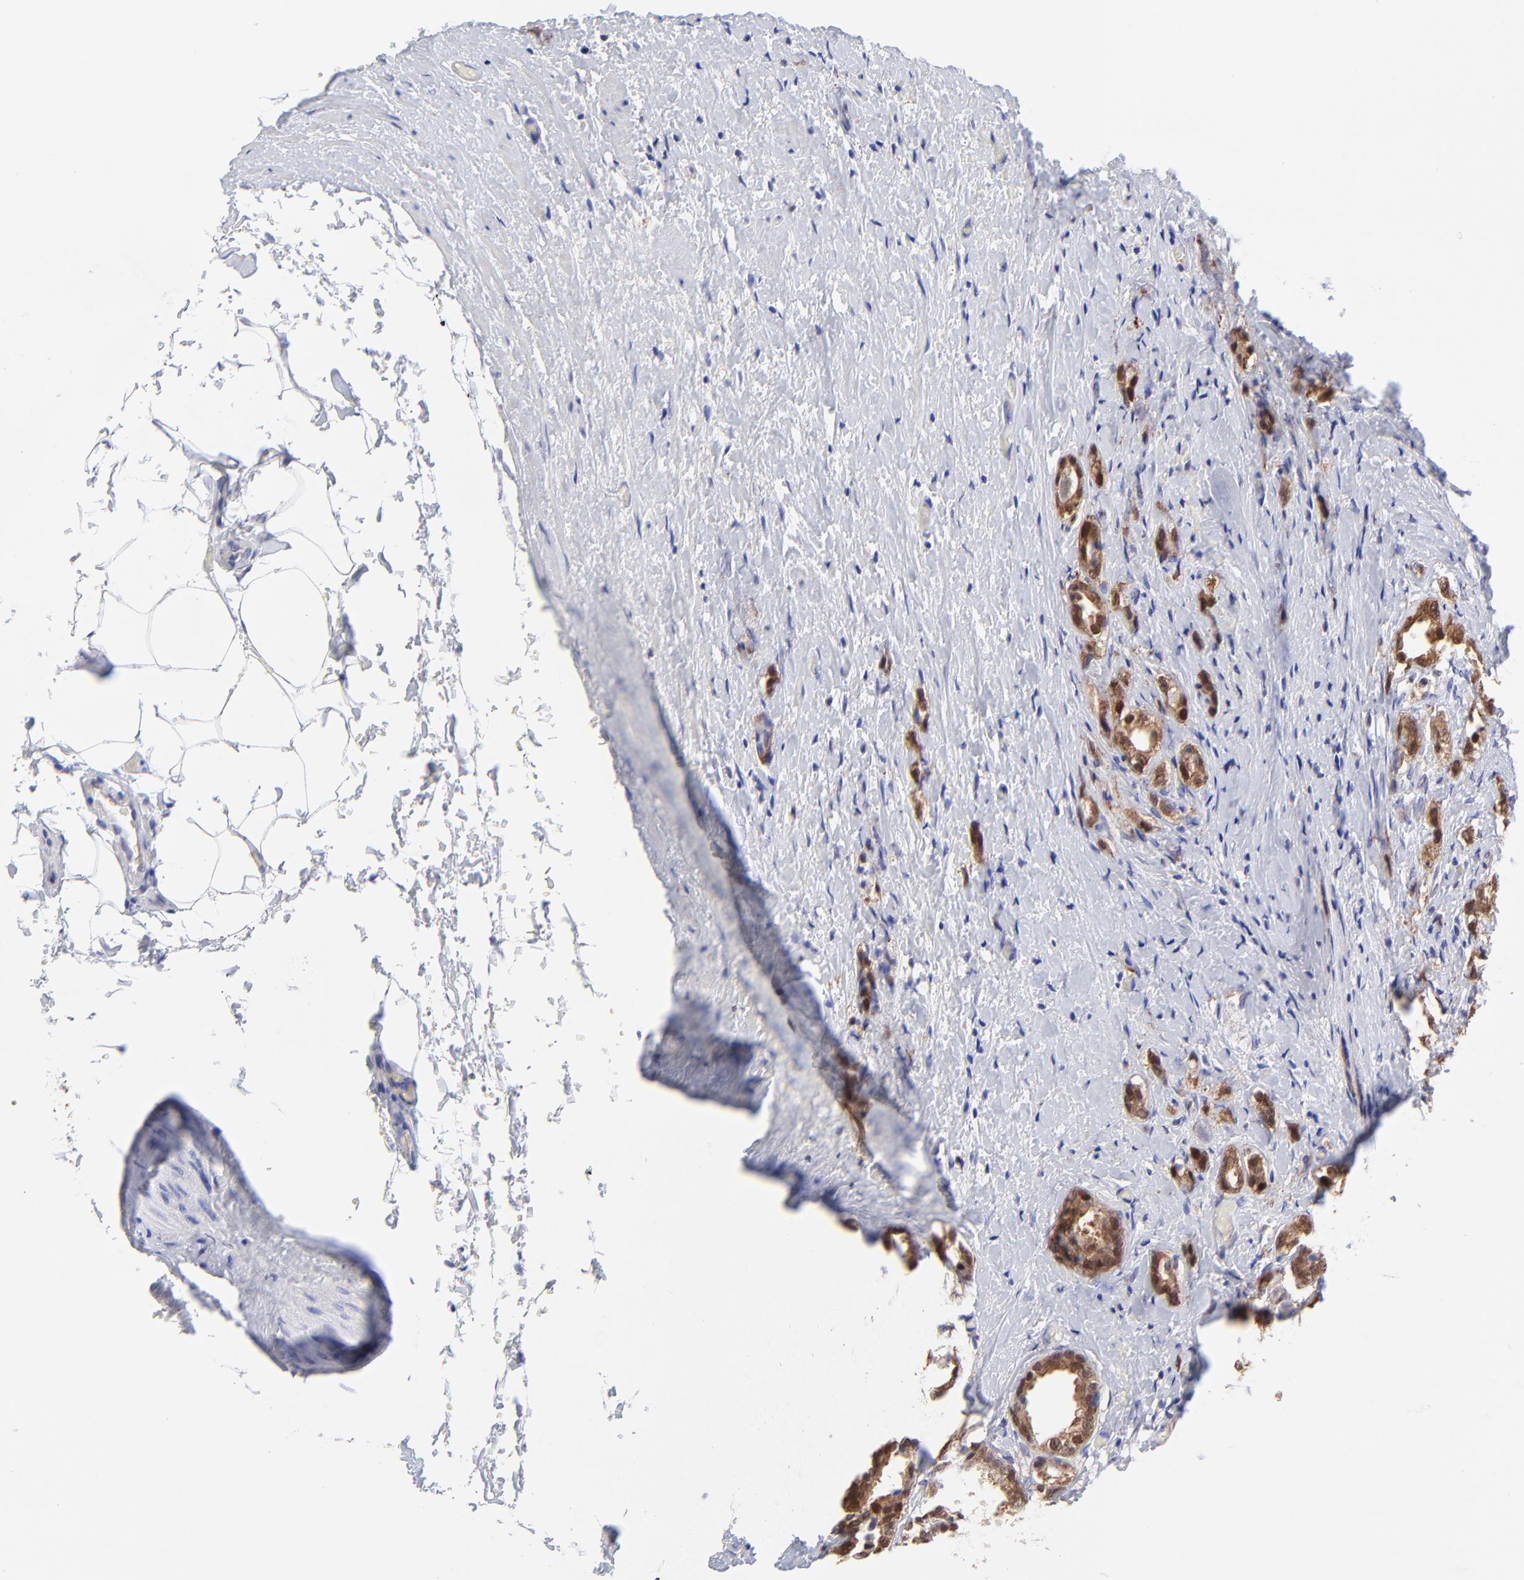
{"staining": {"intensity": "moderate", "quantity": ">75%", "location": "cytoplasmic/membranous,nuclear"}, "tissue": "prostate cancer", "cell_type": "Tumor cells", "image_type": "cancer", "snomed": [{"axis": "morphology", "description": "Adenocarcinoma, Medium grade"}, {"axis": "topography", "description": "Prostate"}], "caption": "Tumor cells reveal medium levels of moderate cytoplasmic/membranous and nuclear staining in about >75% of cells in human prostate medium-grade adenocarcinoma.", "gene": "HYAL1", "patient": {"sex": "male", "age": 59}}